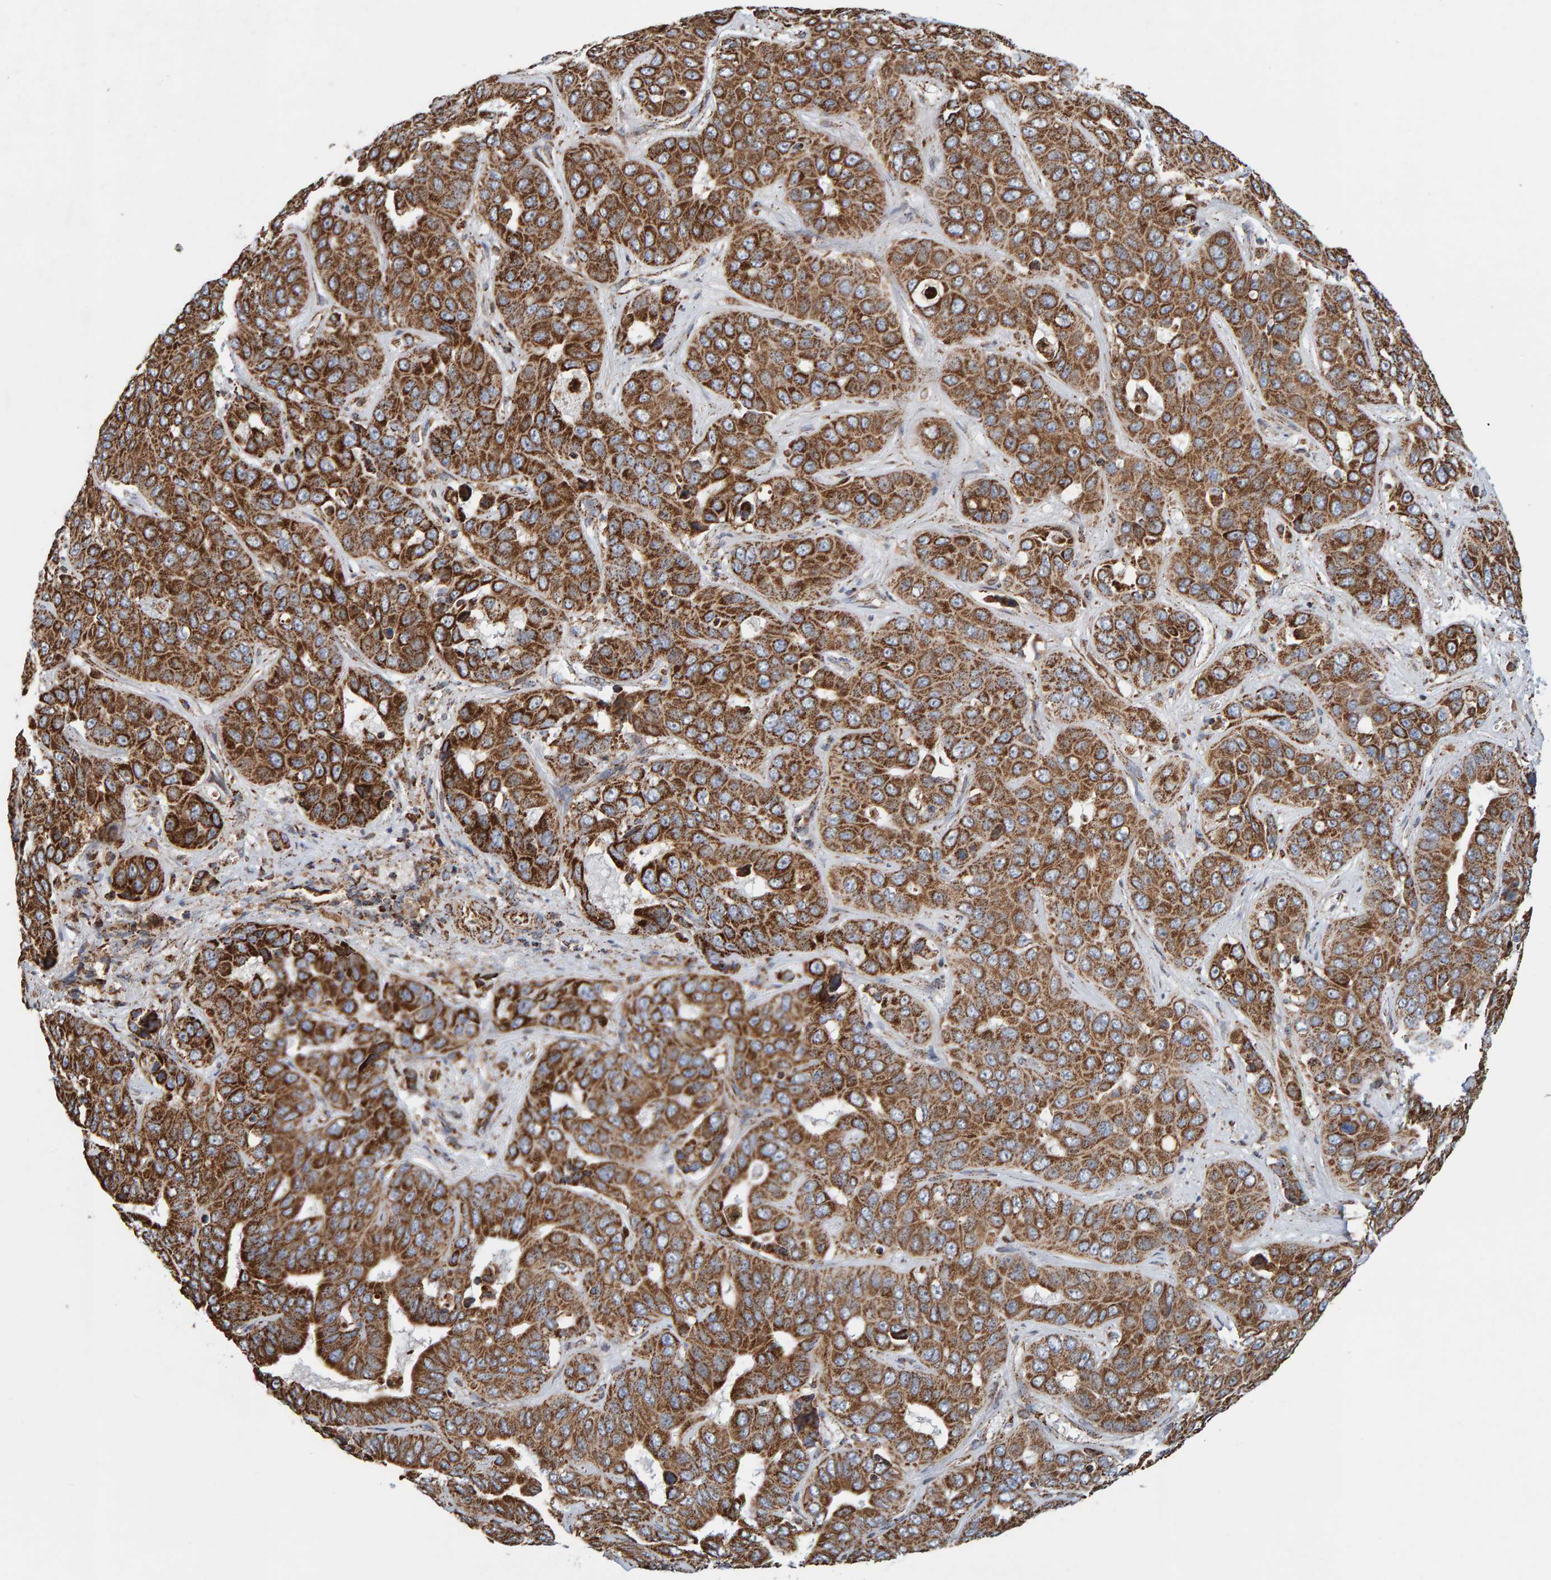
{"staining": {"intensity": "strong", "quantity": ">75%", "location": "cytoplasmic/membranous"}, "tissue": "liver cancer", "cell_type": "Tumor cells", "image_type": "cancer", "snomed": [{"axis": "morphology", "description": "Cholangiocarcinoma"}, {"axis": "topography", "description": "Liver"}], "caption": "This is a histology image of IHC staining of liver cancer, which shows strong positivity in the cytoplasmic/membranous of tumor cells.", "gene": "MRPL45", "patient": {"sex": "female", "age": 52}}